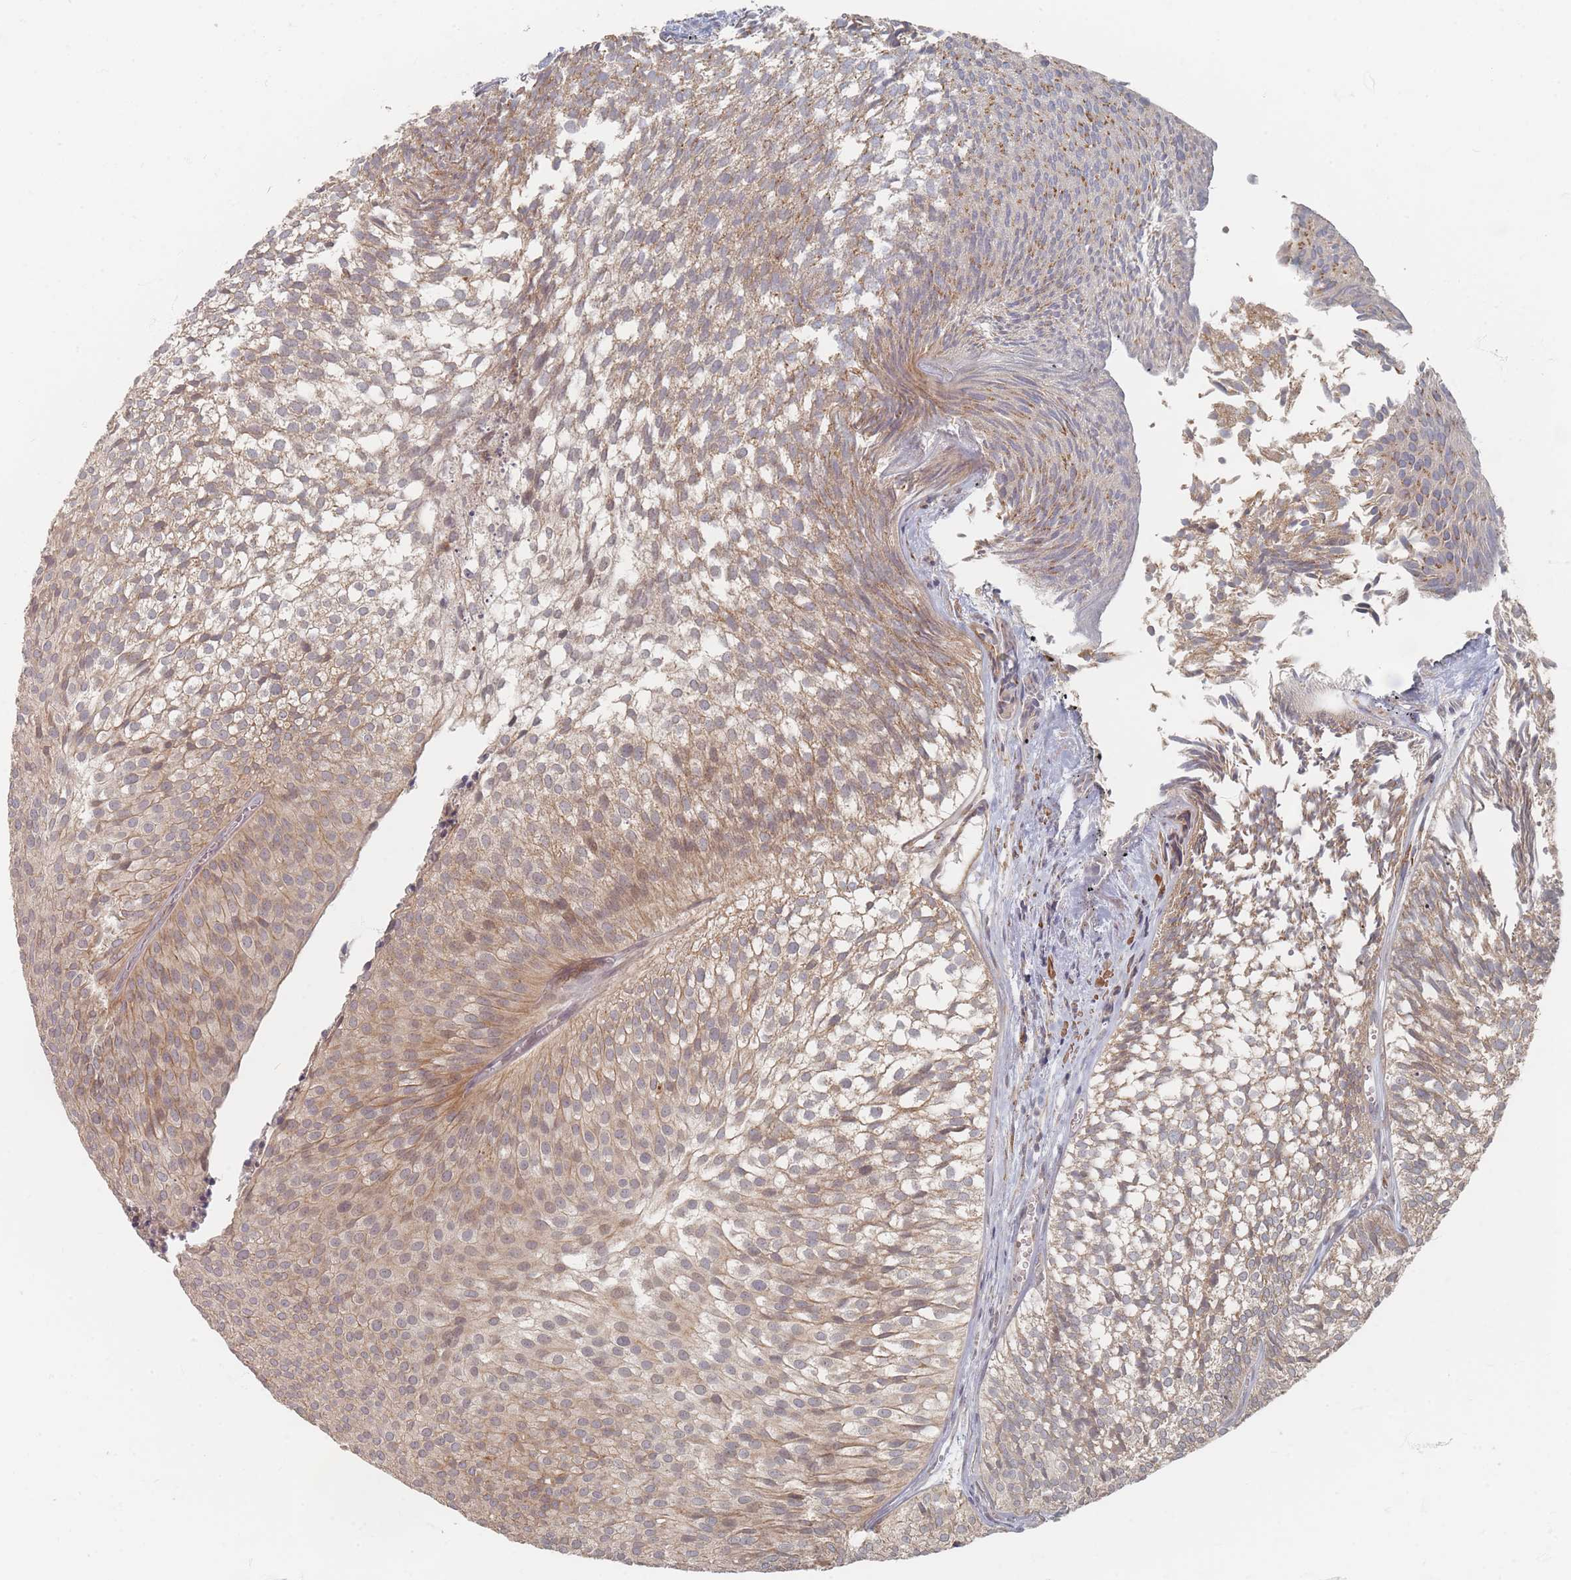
{"staining": {"intensity": "weak", "quantity": ">75%", "location": "cytoplasmic/membranous"}, "tissue": "urothelial cancer", "cell_type": "Tumor cells", "image_type": "cancer", "snomed": [{"axis": "morphology", "description": "Urothelial carcinoma, Low grade"}, {"axis": "topography", "description": "Urinary bladder"}], "caption": "Immunohistochemical staining of human low-grade urothelial carcinoma shows weak cytoplasmic/membranous protein positivity in about >75% of tumor cells.", "gene": "GLE1", "patient": {"sex": "male", "age": 91}}